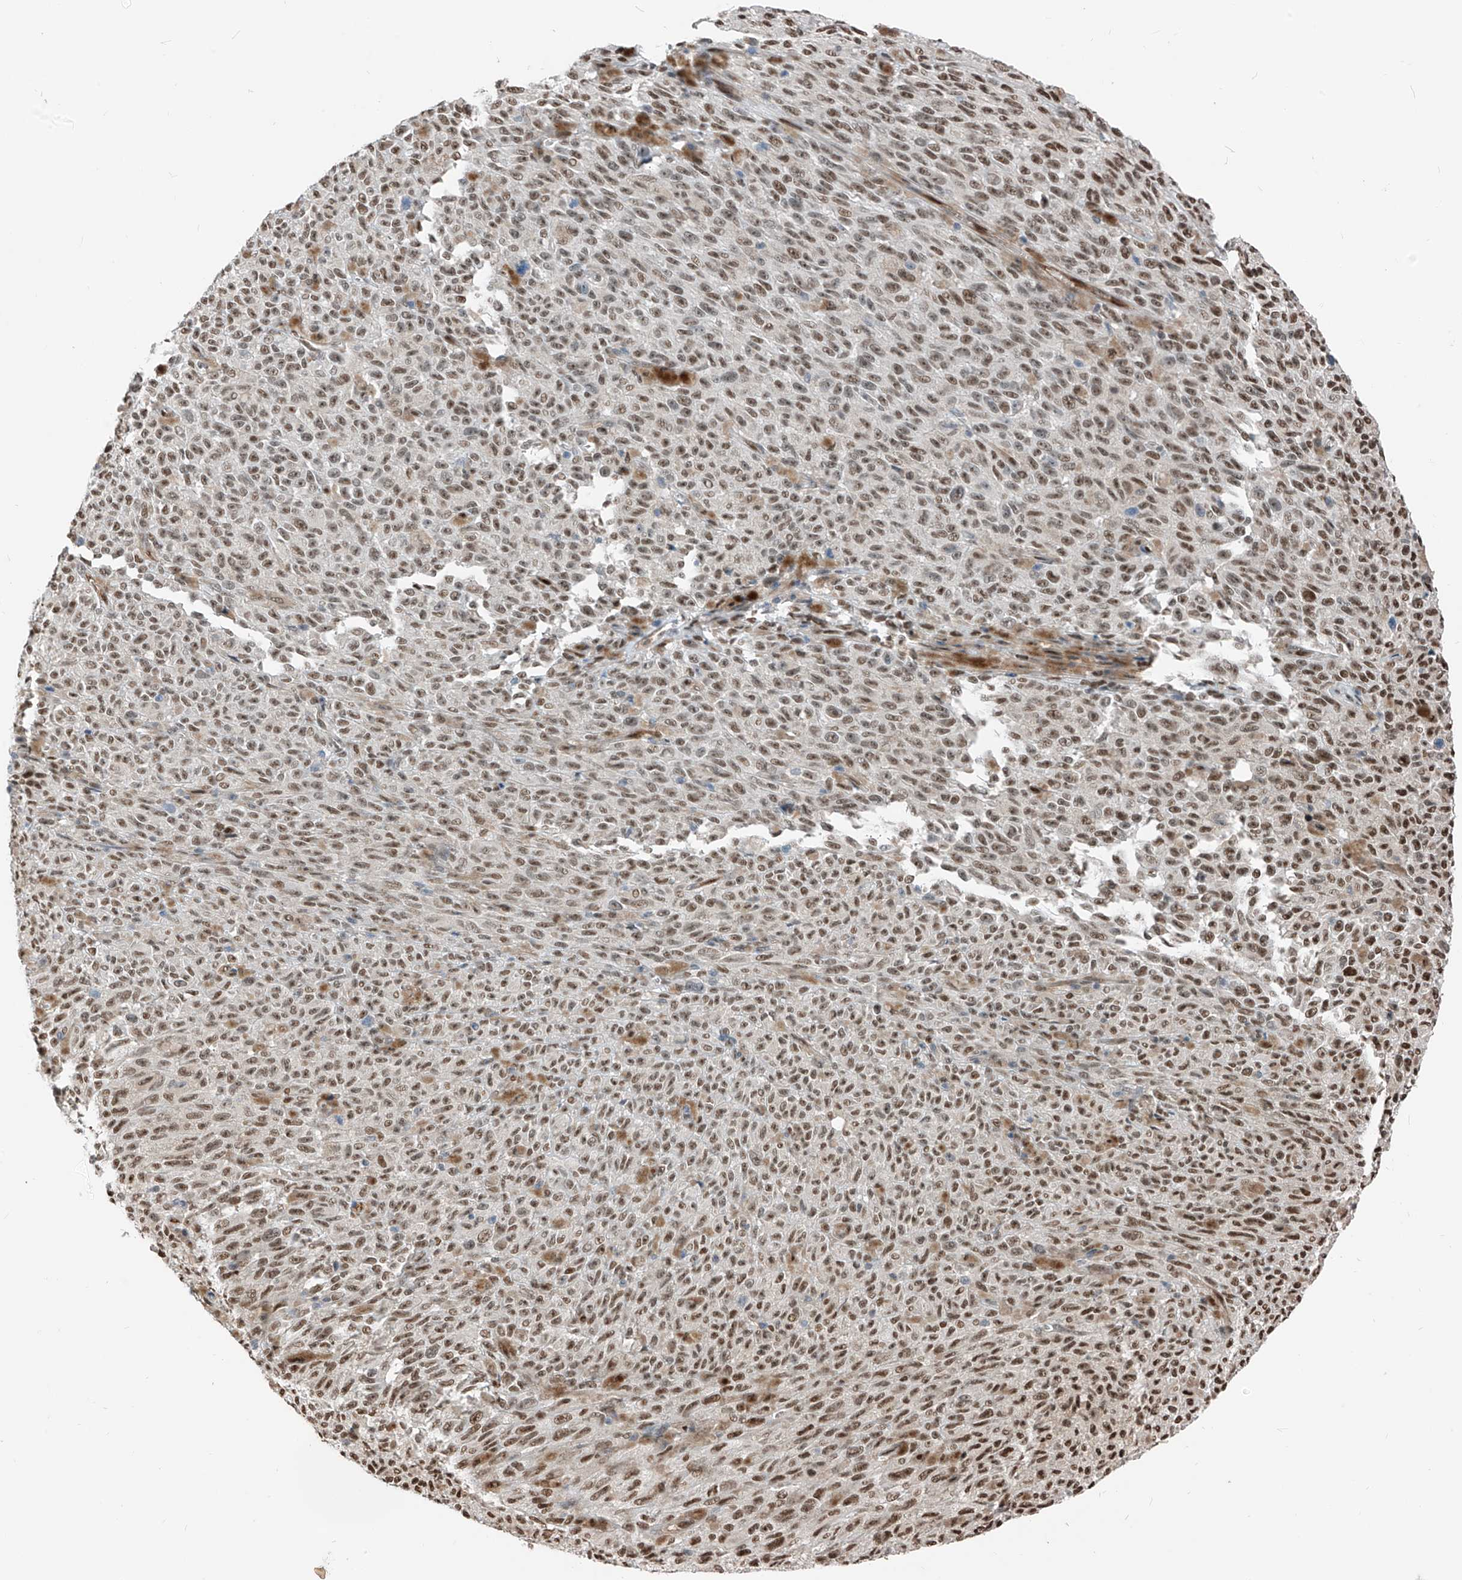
{"staining": {"intensity": "moderate", "quantity": ">75%", "location": "nuclear"}, "tissue": "melanoma", "cell_type": "Tumor cells", "image_type": "cancer", "snomed": [{"axis": "morphology", "description": "Malignant melanoma, NOS"}, {"axis": "topography", "description": "Skin"}], "caption": "This is a photomicrograph of IHC staining of malignant melanoma, which shows moderate staining in the nuclear of tumor cells.", "gene": "RBP7", "patient": {"sex": "female", "age": 82}}